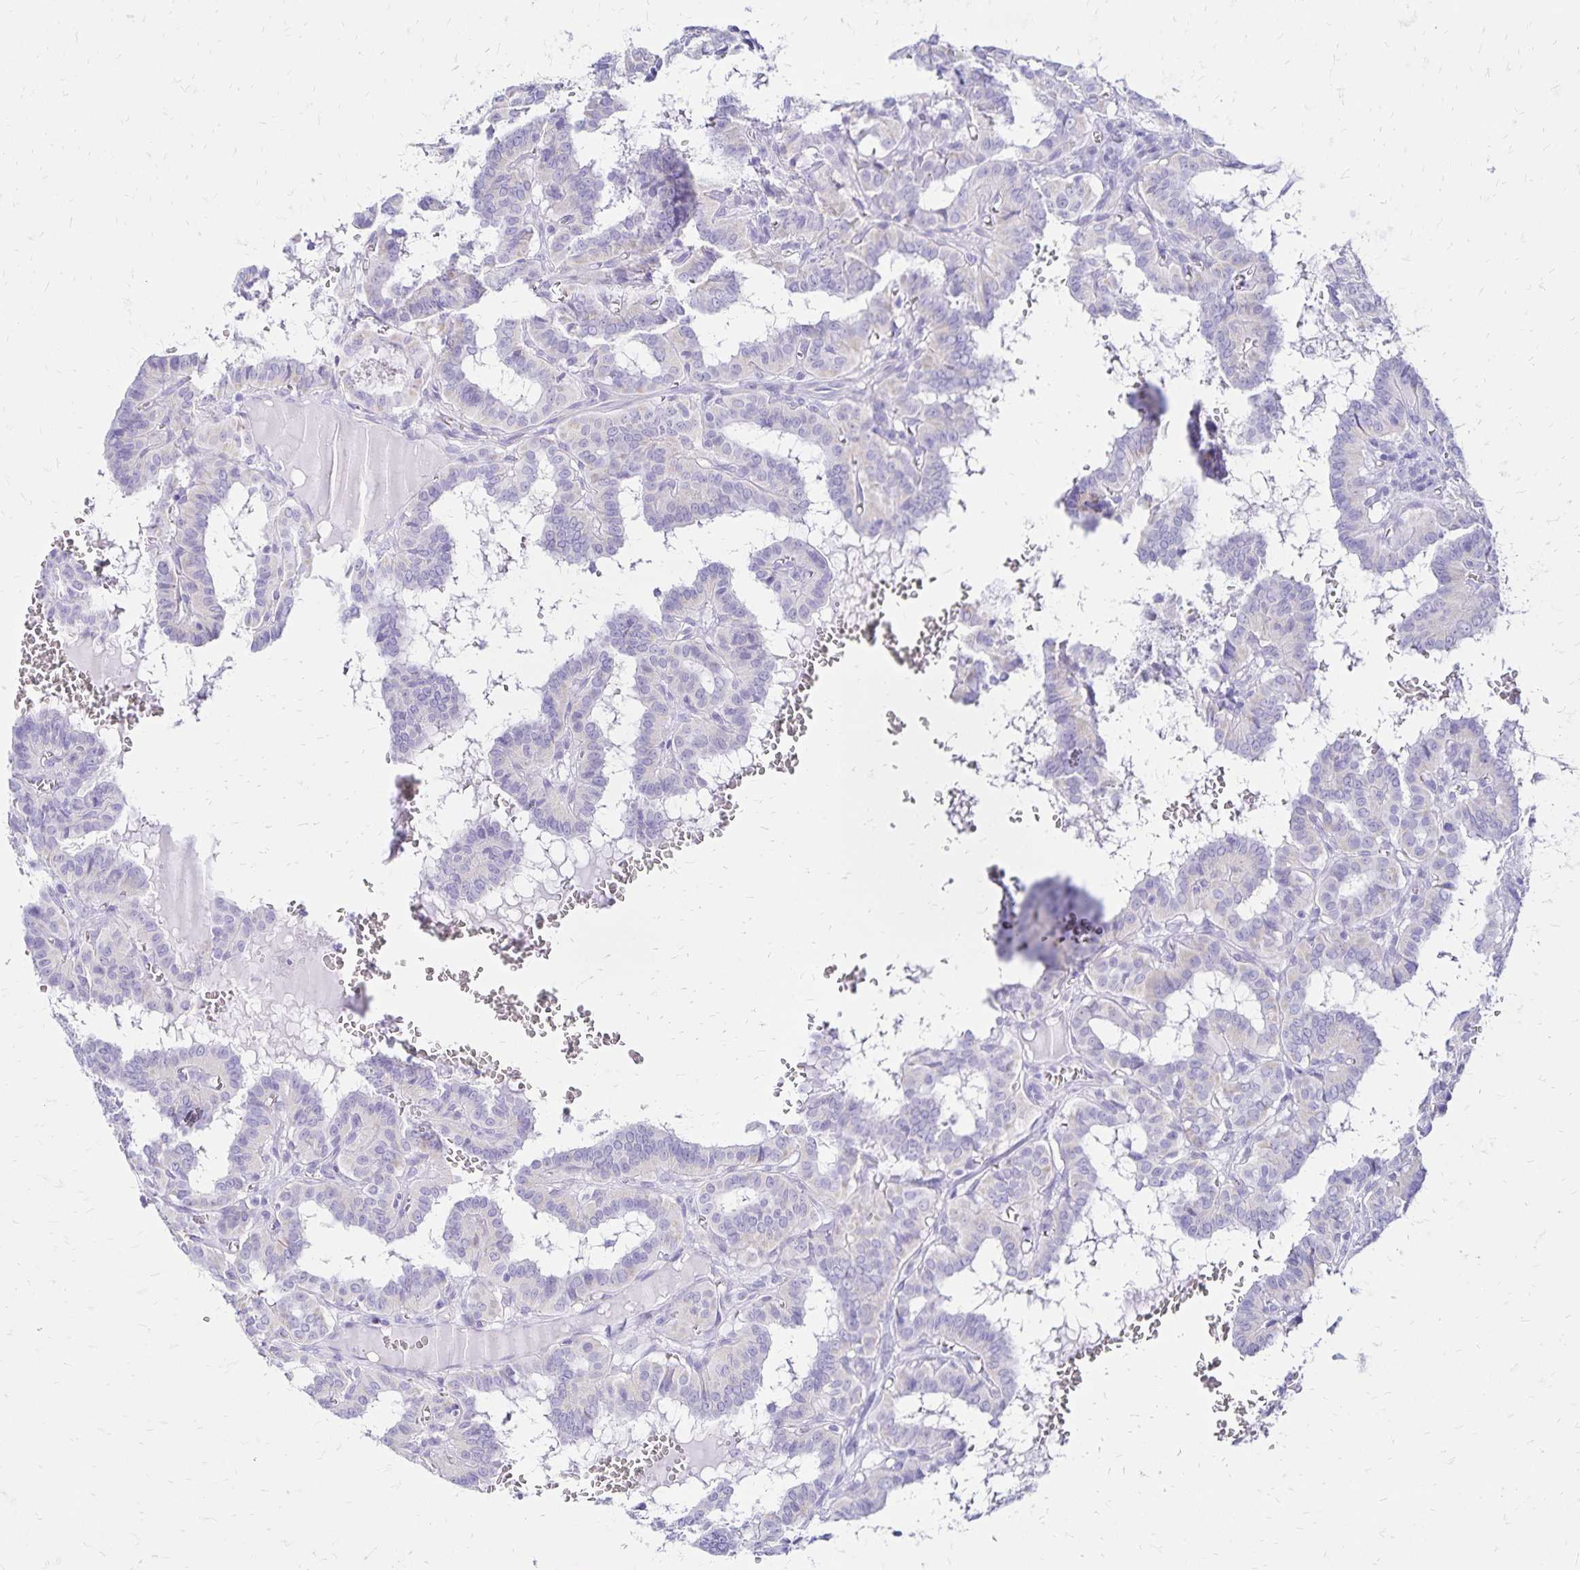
{"staining": {"intensity": "negative", "quantity": "none", "location": "none"}, "tissue": "thyroid cancer", "cell_type": "Tumor cells", "image_type": "cancer", "snomed": [{"axis": "morphology", "description": "Papillary adenocarcinoma, NOS"}, {"axis": "topography", "description": "Thyroid gland"}], "caption": "Tumor cells show no significant staining in papillary adenocarcinoma (thyroid).", "gene": "LIN28B", "patient": {"sex": "female", "age": 21}}